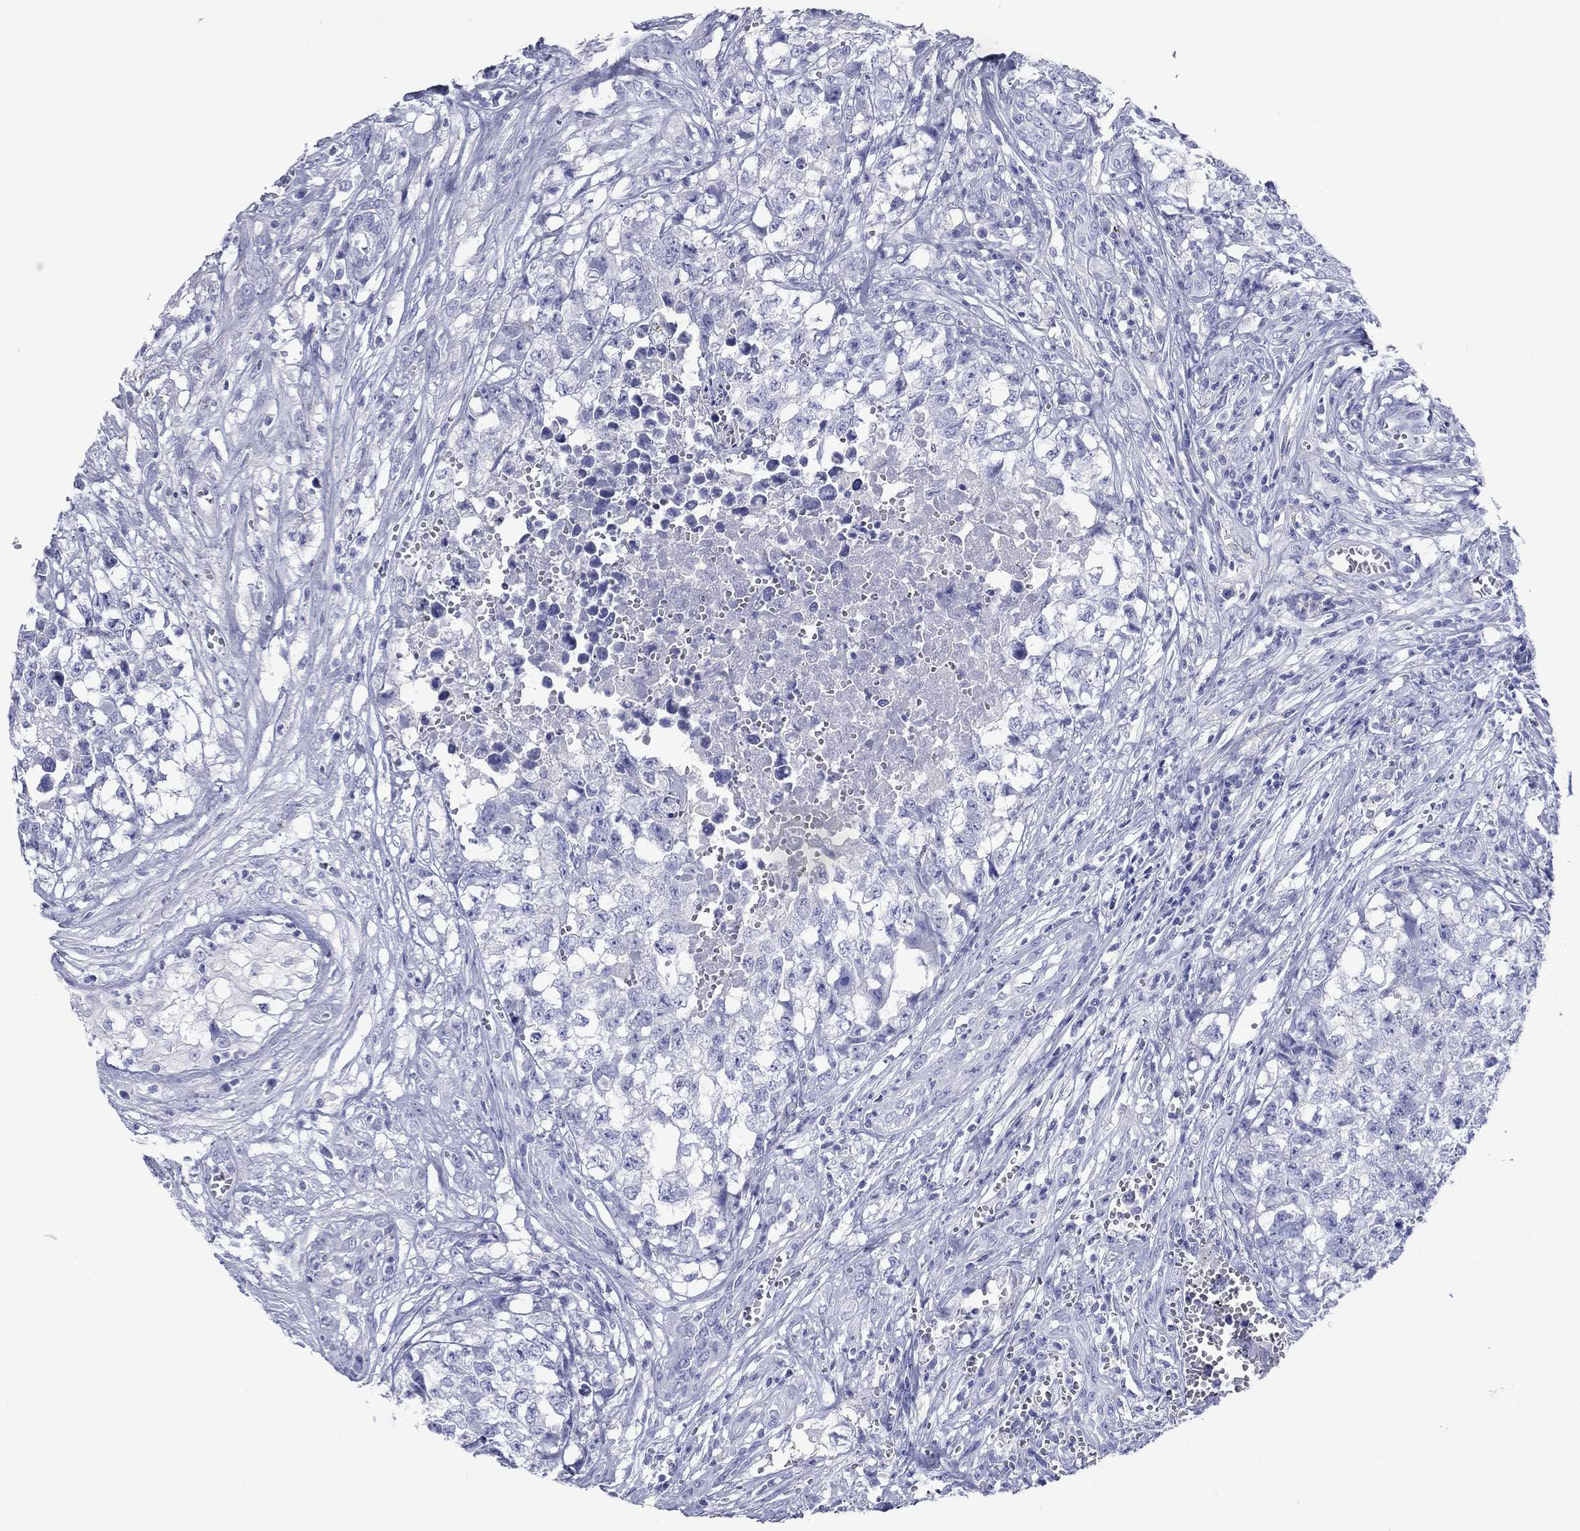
{"staining": {"intensity": "negative", "quantity": "none", "location": "none"}, "tissue": "testis cancer", "cell_type": "Tumor cells", "image_type": "cancer", "snomed": [{"axis": "morphology", "description": "Seminoma, NOS"}, {"axis": "morphology", "description": "Carcinoma, Embryonal, NOS"}, {"axis": "topography", "description": "Testis"}], "caption": "Histopathology image shows no protein staining in tumor cells of testis cancer (embryonal carcinoma) tissue.", "gene": "ATP4A", "patient": {"sex": "male", "age": 22}}